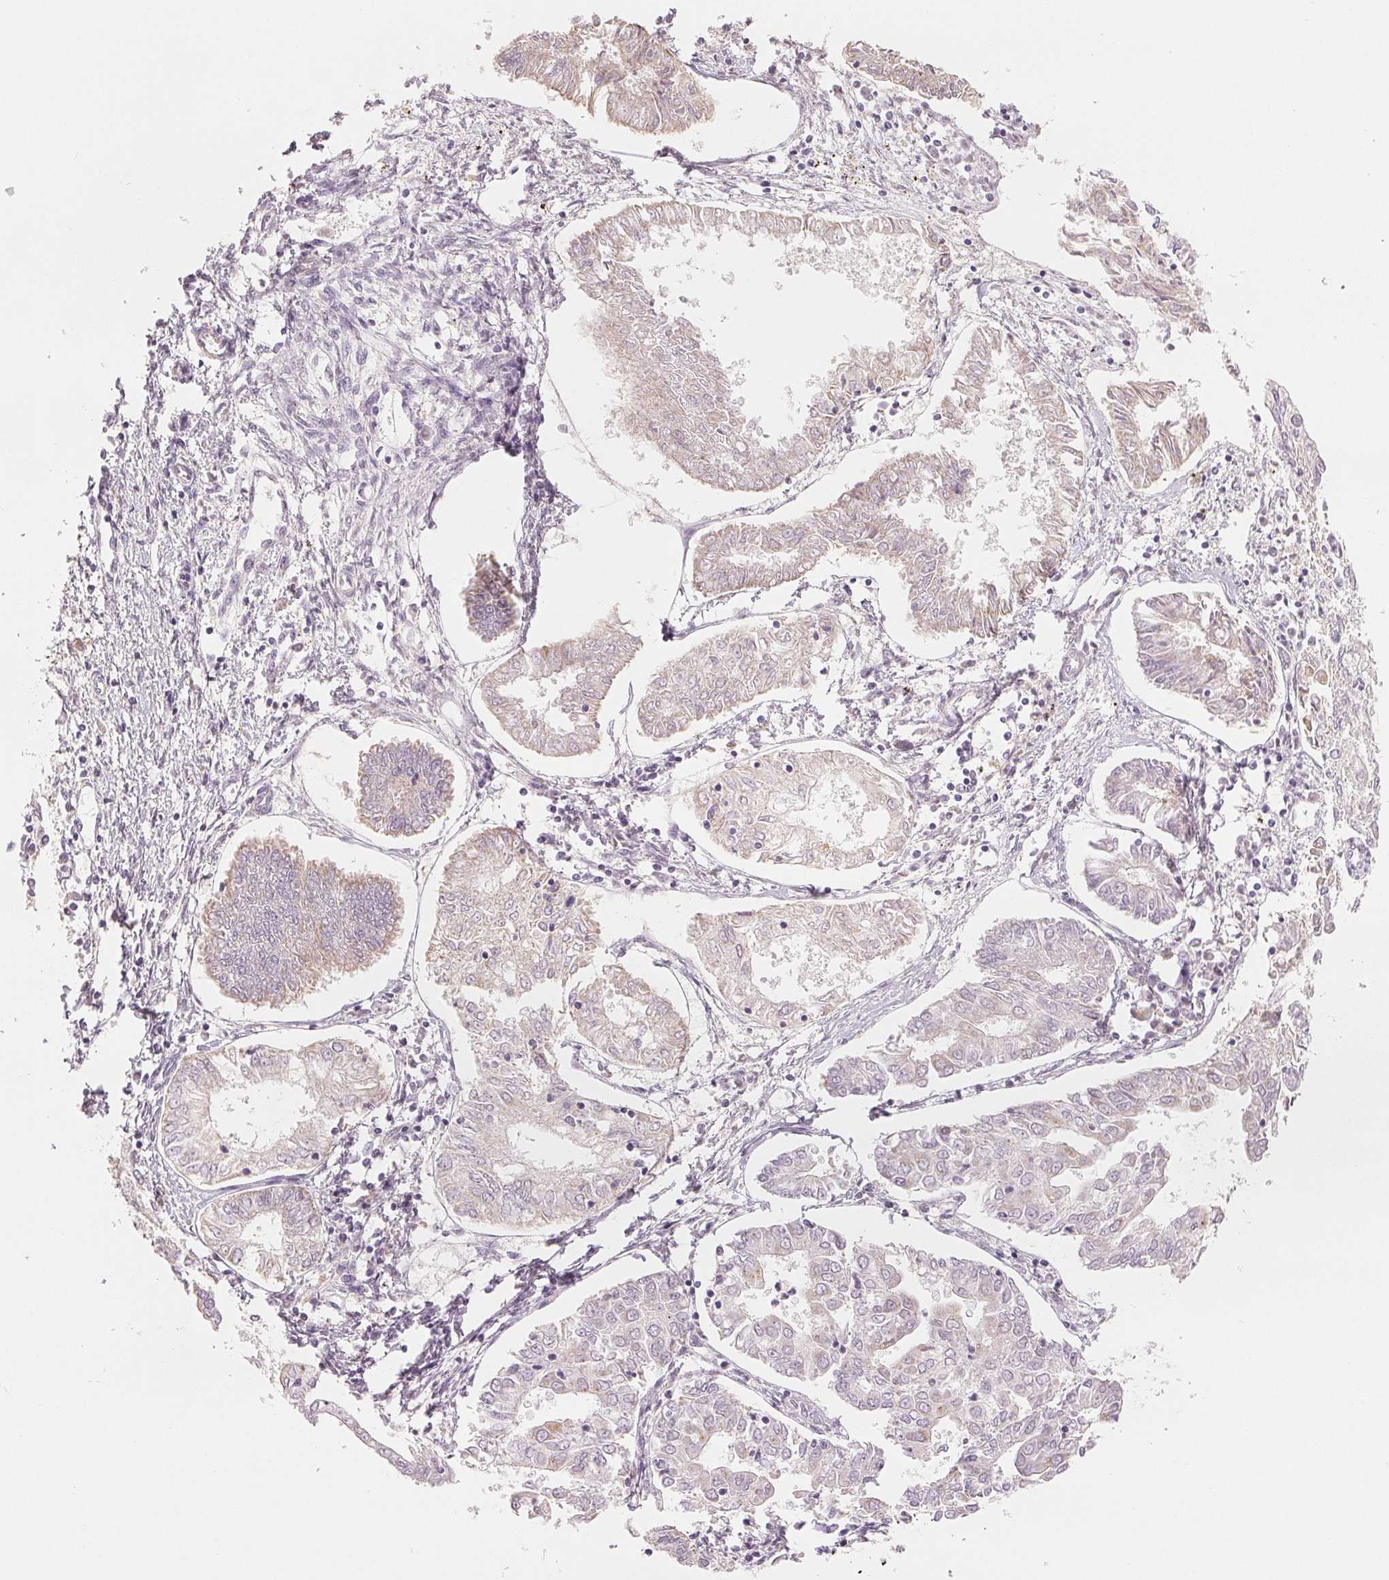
{"staining": {"intensity": "negative", "quantity": "none", "location": "none"}, "tissue": "endometrial cancer", "cell_type": "Tumor cells", "image_type": "cancer", "snomed": [{"axis": "morphology", "description": "Adenocarcinoma, NOS"}, {"axis": "topography", "description": "Endometrium"}], "caption": "Adenocarcinoma (endometrial) was stained to show a protein in brown. There is no significant expression in tumor cells.", "gene": "SMARCD3", "patient": {"sex": "female", "age": 68}}